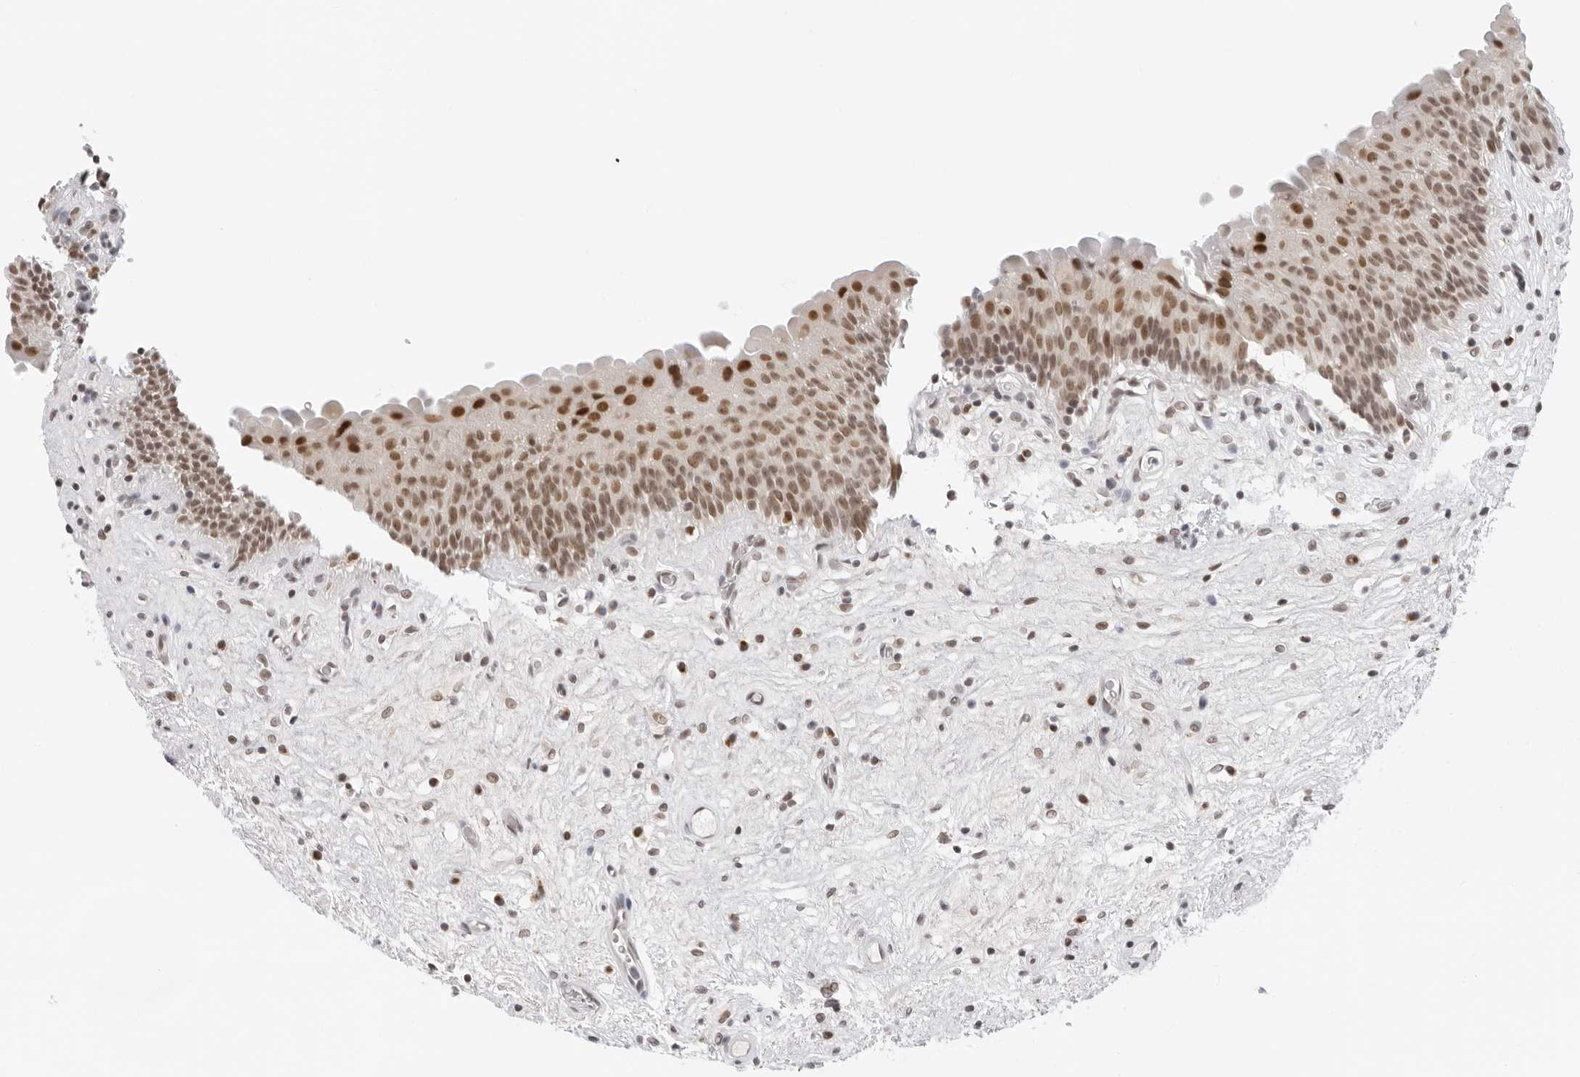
{"staining": {"intensity": "moderate", "quantity": ">75%", "location": "nuclear"}, "tissue": "urinary bladder", "cell_type": "Urothelial cells", "image_type": "normal", "snomed": [{"axis": "morphology", "description": "Normal tissue, NOS"}, {"axis": "topography", "description": "Urinary bladder"}], "caption": "A brown stain shows moderate nuclear positivity of a protein in urothelial cells of normal human urinary bladder. (Brightfield microscopy of DAB IHC at high magnification).", "gene": "TOX4", "patient": {"sex": "male", "age": 83}}